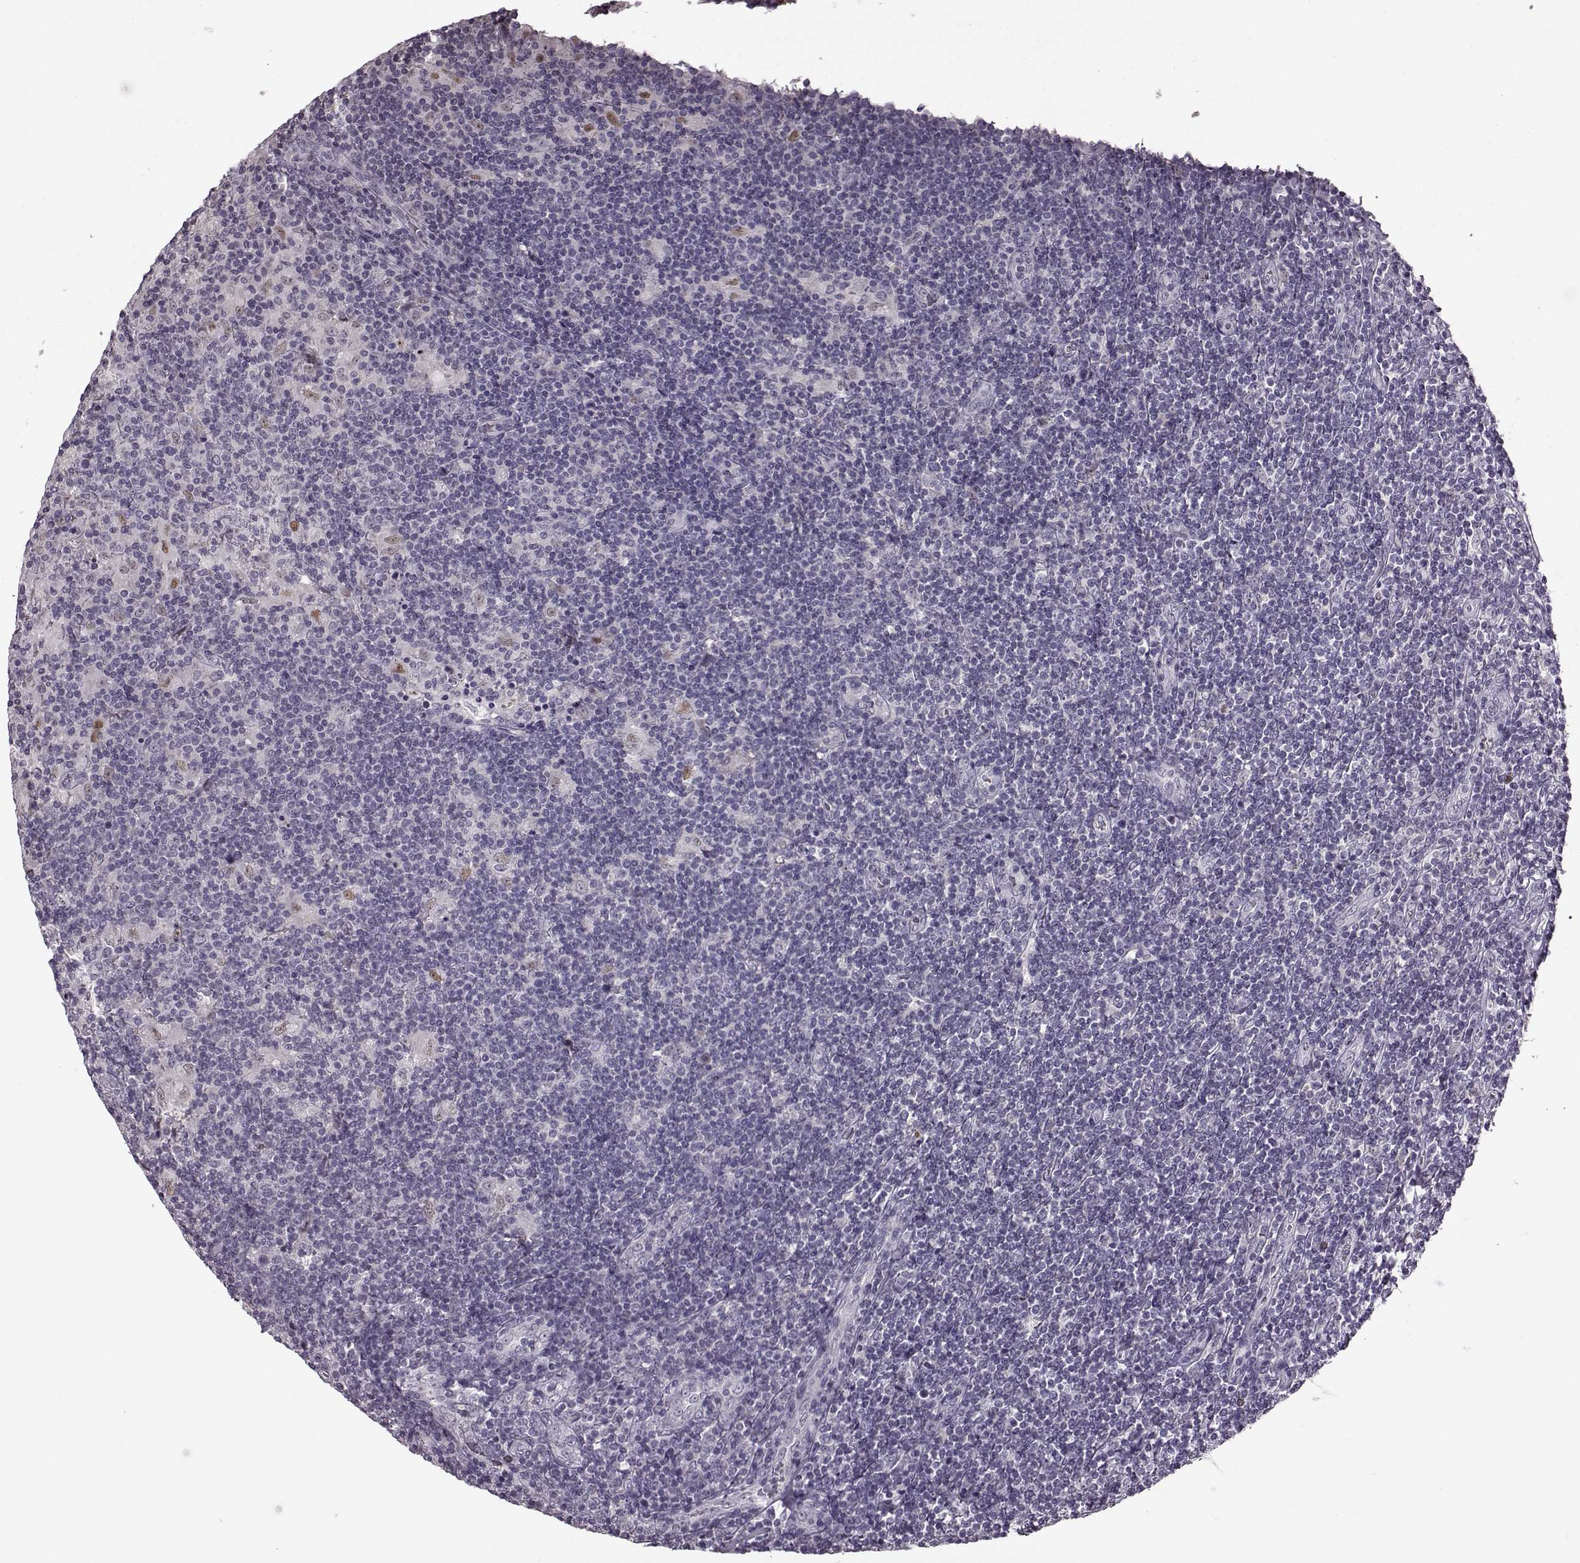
{"staining": {"intensity": "weak", "quantity": "<25%", "location": "nuclear"}, "tissue": "lymphoma", "cell_type": "Tumor cells", "image_type": "cancer", "snomed": [{"axis": "morphology", "description": "Hodgkin's disease, NOS"}, {"axis": "topography", "description": "Lymph node"}], "caption": "Immunohistochemistry (IHC) of lymphoma demonstrates no positivity in tumor cells. (DAB immunohistochemistry visualized using brightfield microscopy, high magnification).", "gene": "CNGA3", "patient": {"sex": "male", "age": 40}}